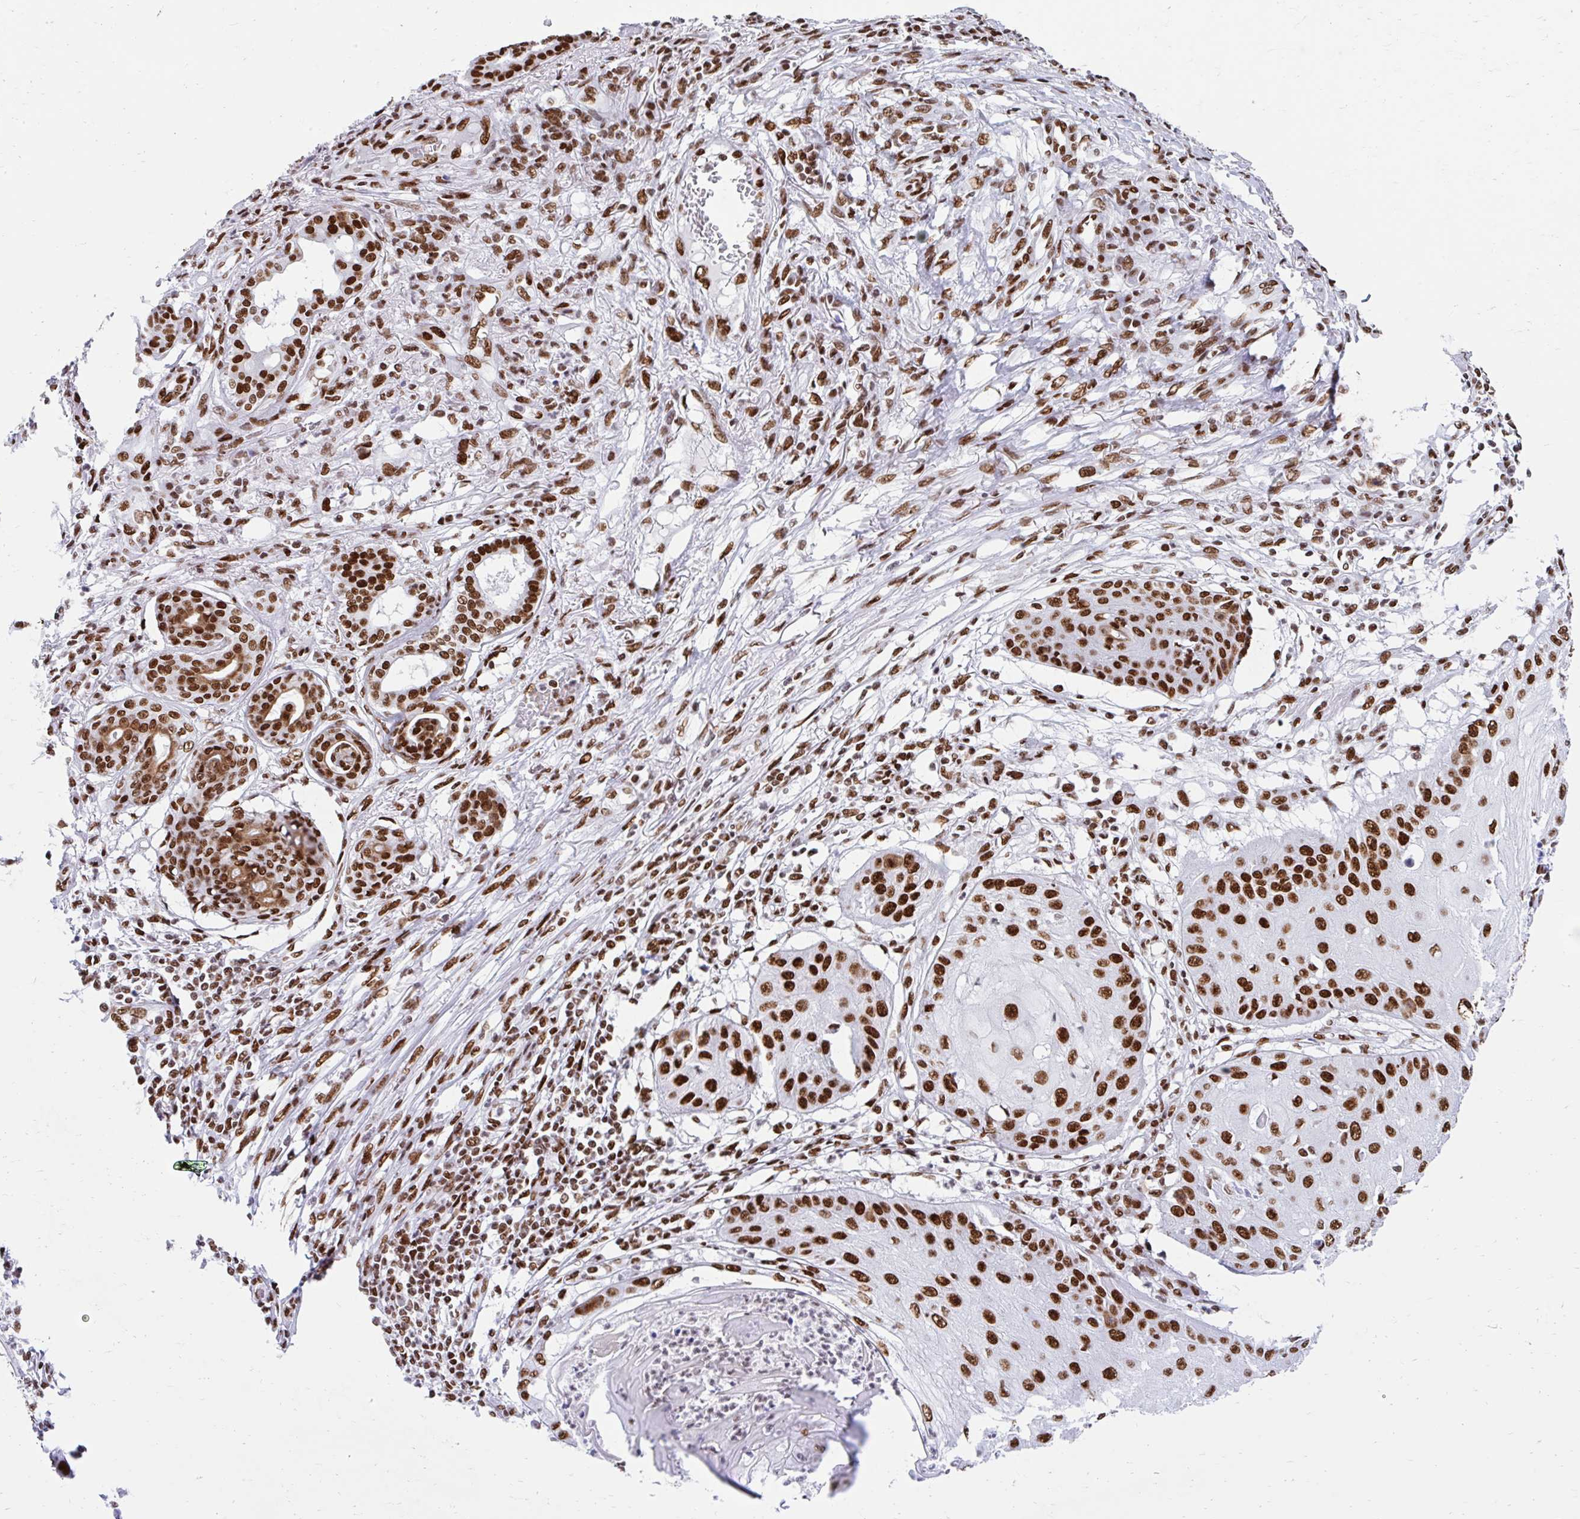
{"staining": {"intensity": "strong", "quantity": ">75%", "location": "nuclear"}, "tissue": "skin cancer", "cell_type": "Tumor cells", "image_type": "cancer", "snomed": [{"axis": "morphology", "description": "Squamous cell carcinoma, NOS"}, {"axis": "topography", "description": "Skin"}], "caption": "Skin squamous cell carcinoma tissue shows strong nuclear expression in about >75% of tumor cells, visualized by immunohistochemistry.", "gene": "KHDRBS1", "patient": {"sex": "male", "age": 70}}